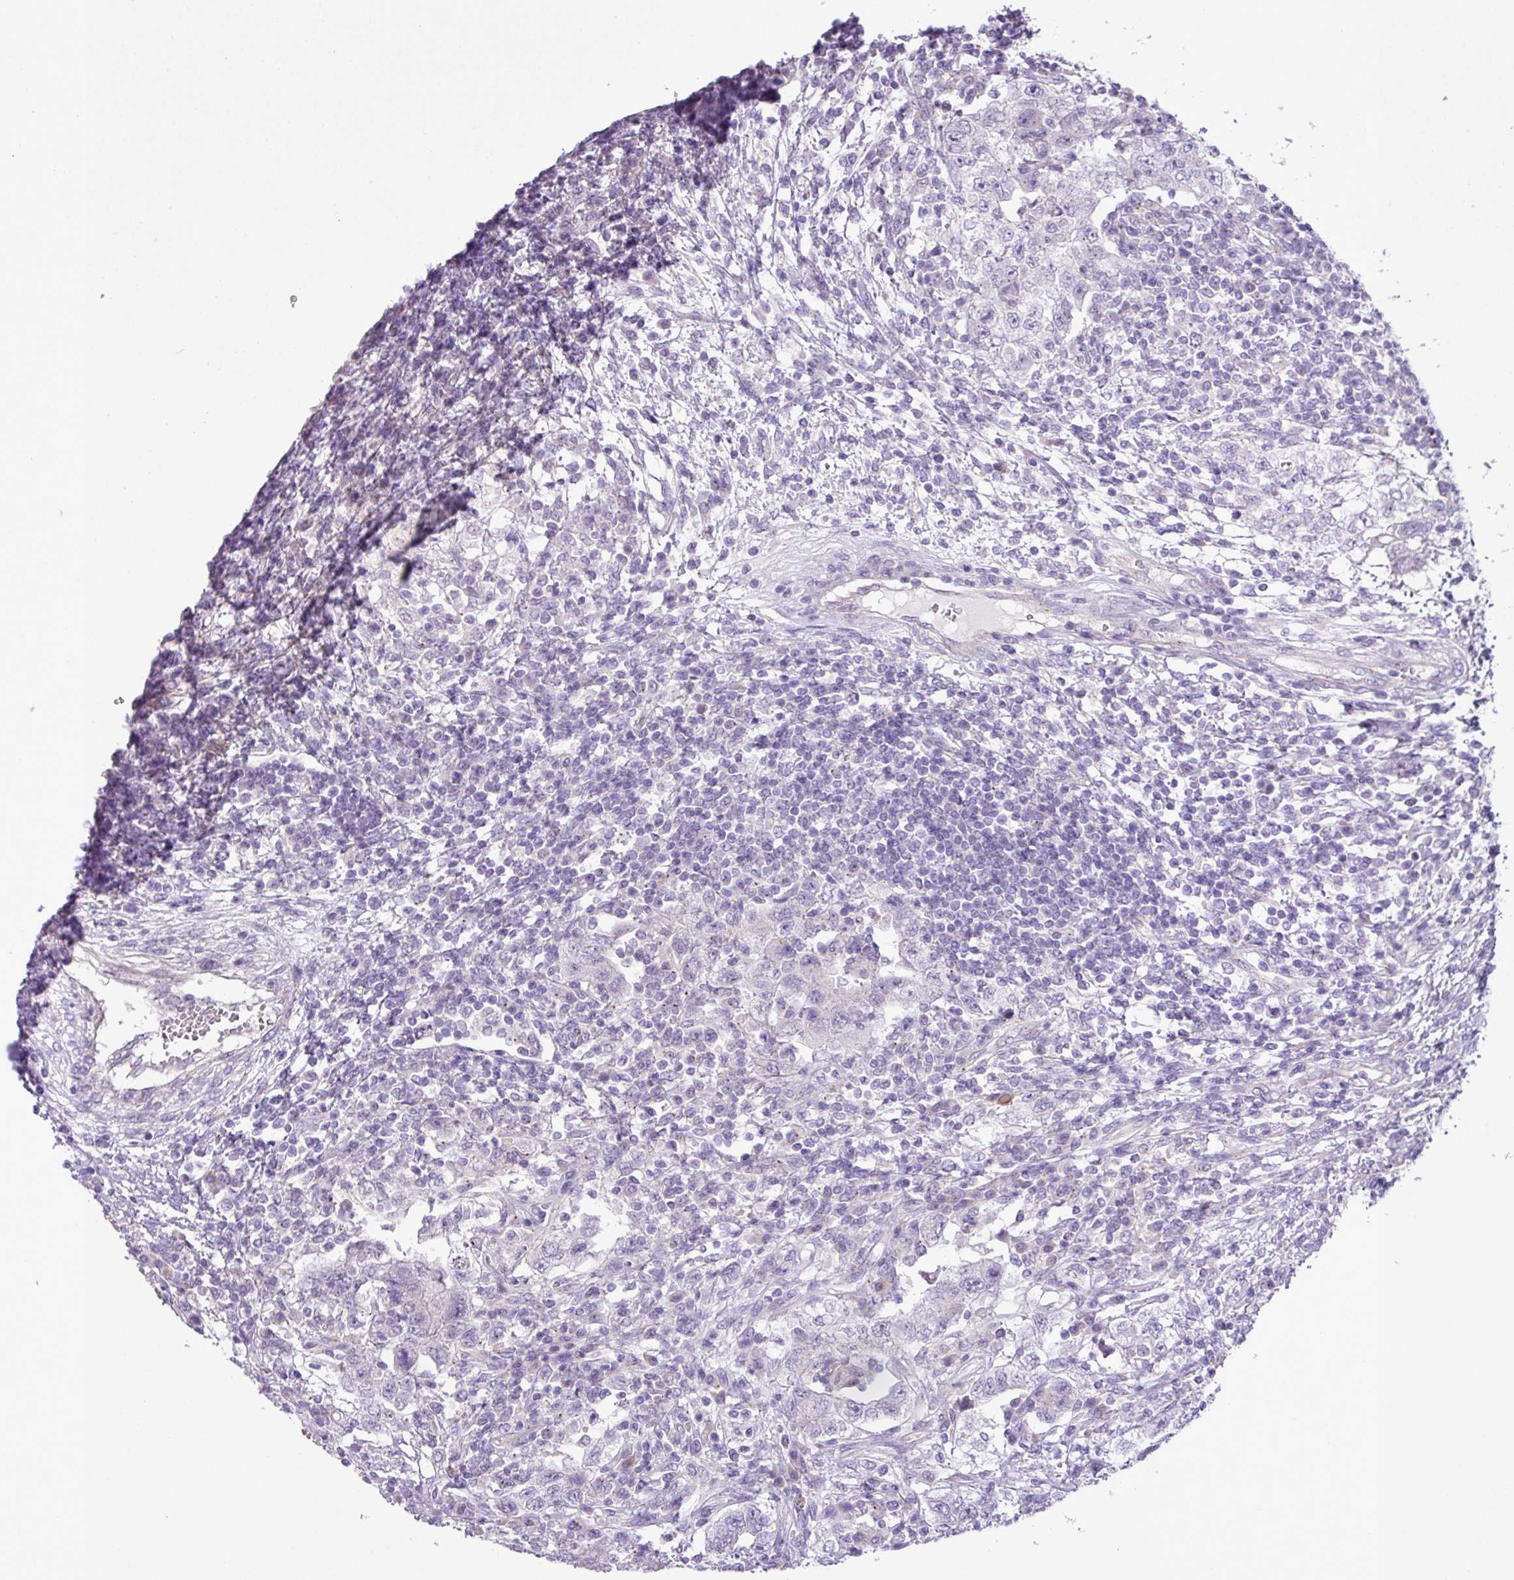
{"staining": {"intensity": "negative", "quantity": "none", "location": "none"}, "tissue": "testis cancer", "cell_type": "Tumor cells", "image_type": "cancer", "snomed": [{"axis": "morphology", "description": "Carcinoma, Embryonal, NOS"}, {"axis": "topography", "description": "Testis"}], "caption": "DAB immunohistochemical staining of testis embryonal carcinoma shows no significant staining in tumor cells.", "gene": "SPINK8", "patient": {"sex": "male", "age": 26}}